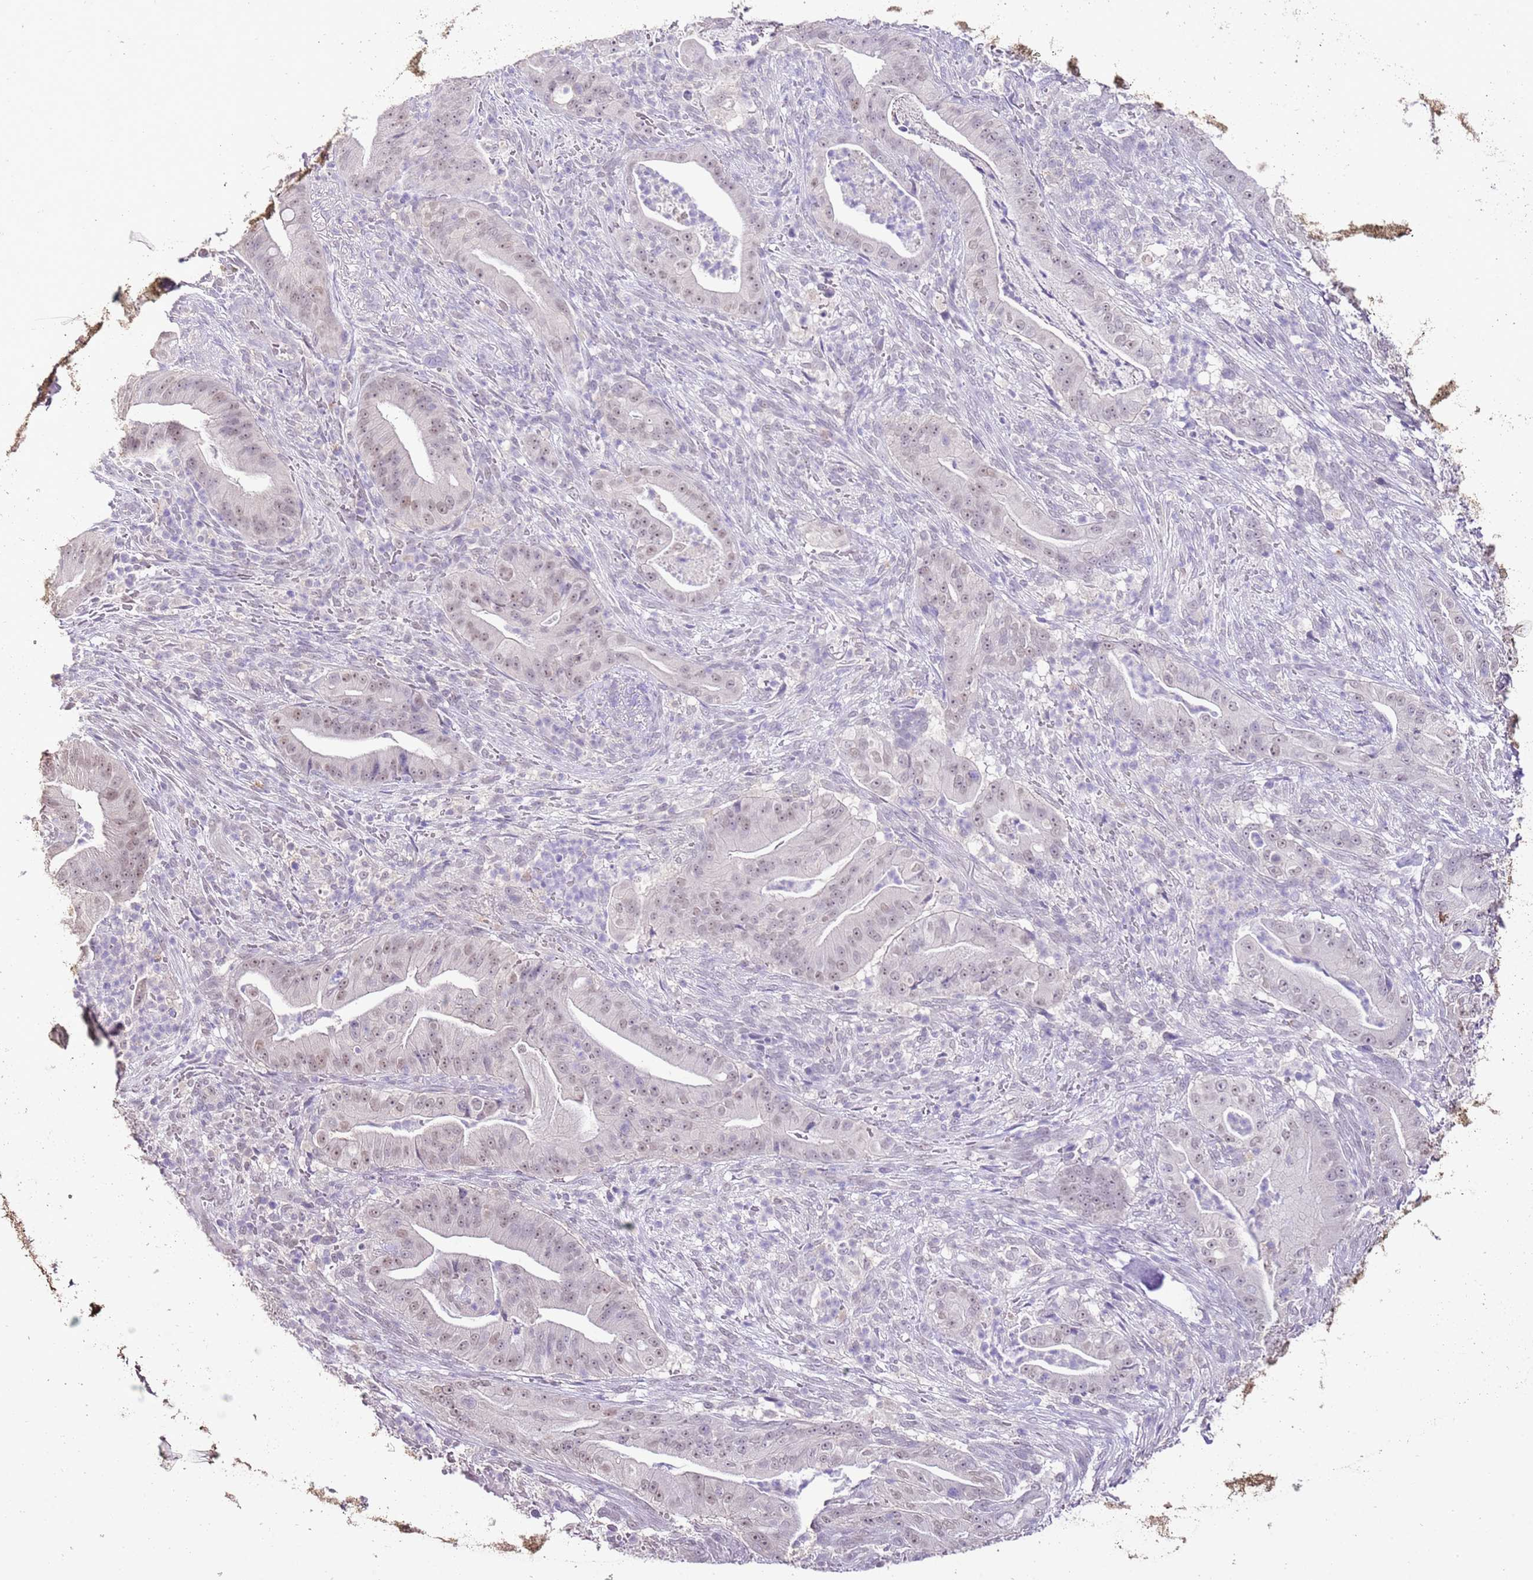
{"staining": {"intensity": "weak", "quantity": ">75%", "location": "nuclear"}, "tissue": "pancreatic cancer", "cell_type": "Tumor cells", "image_type": "cancer", "snomed": [{"axis": "morphology", "description": "Adenocarcinoma, NOS"}, {"axis": "topography", "description": "Pancreas"}], "caption": "Human pancreatic cancer (adenocarcinoma) stained with a brown dye demonstrates weak nuclear positive positivity in approximately >75% of tumor cells.", "gene": "IZUMO4", "patient": {"sex": "male", "age": 71}}